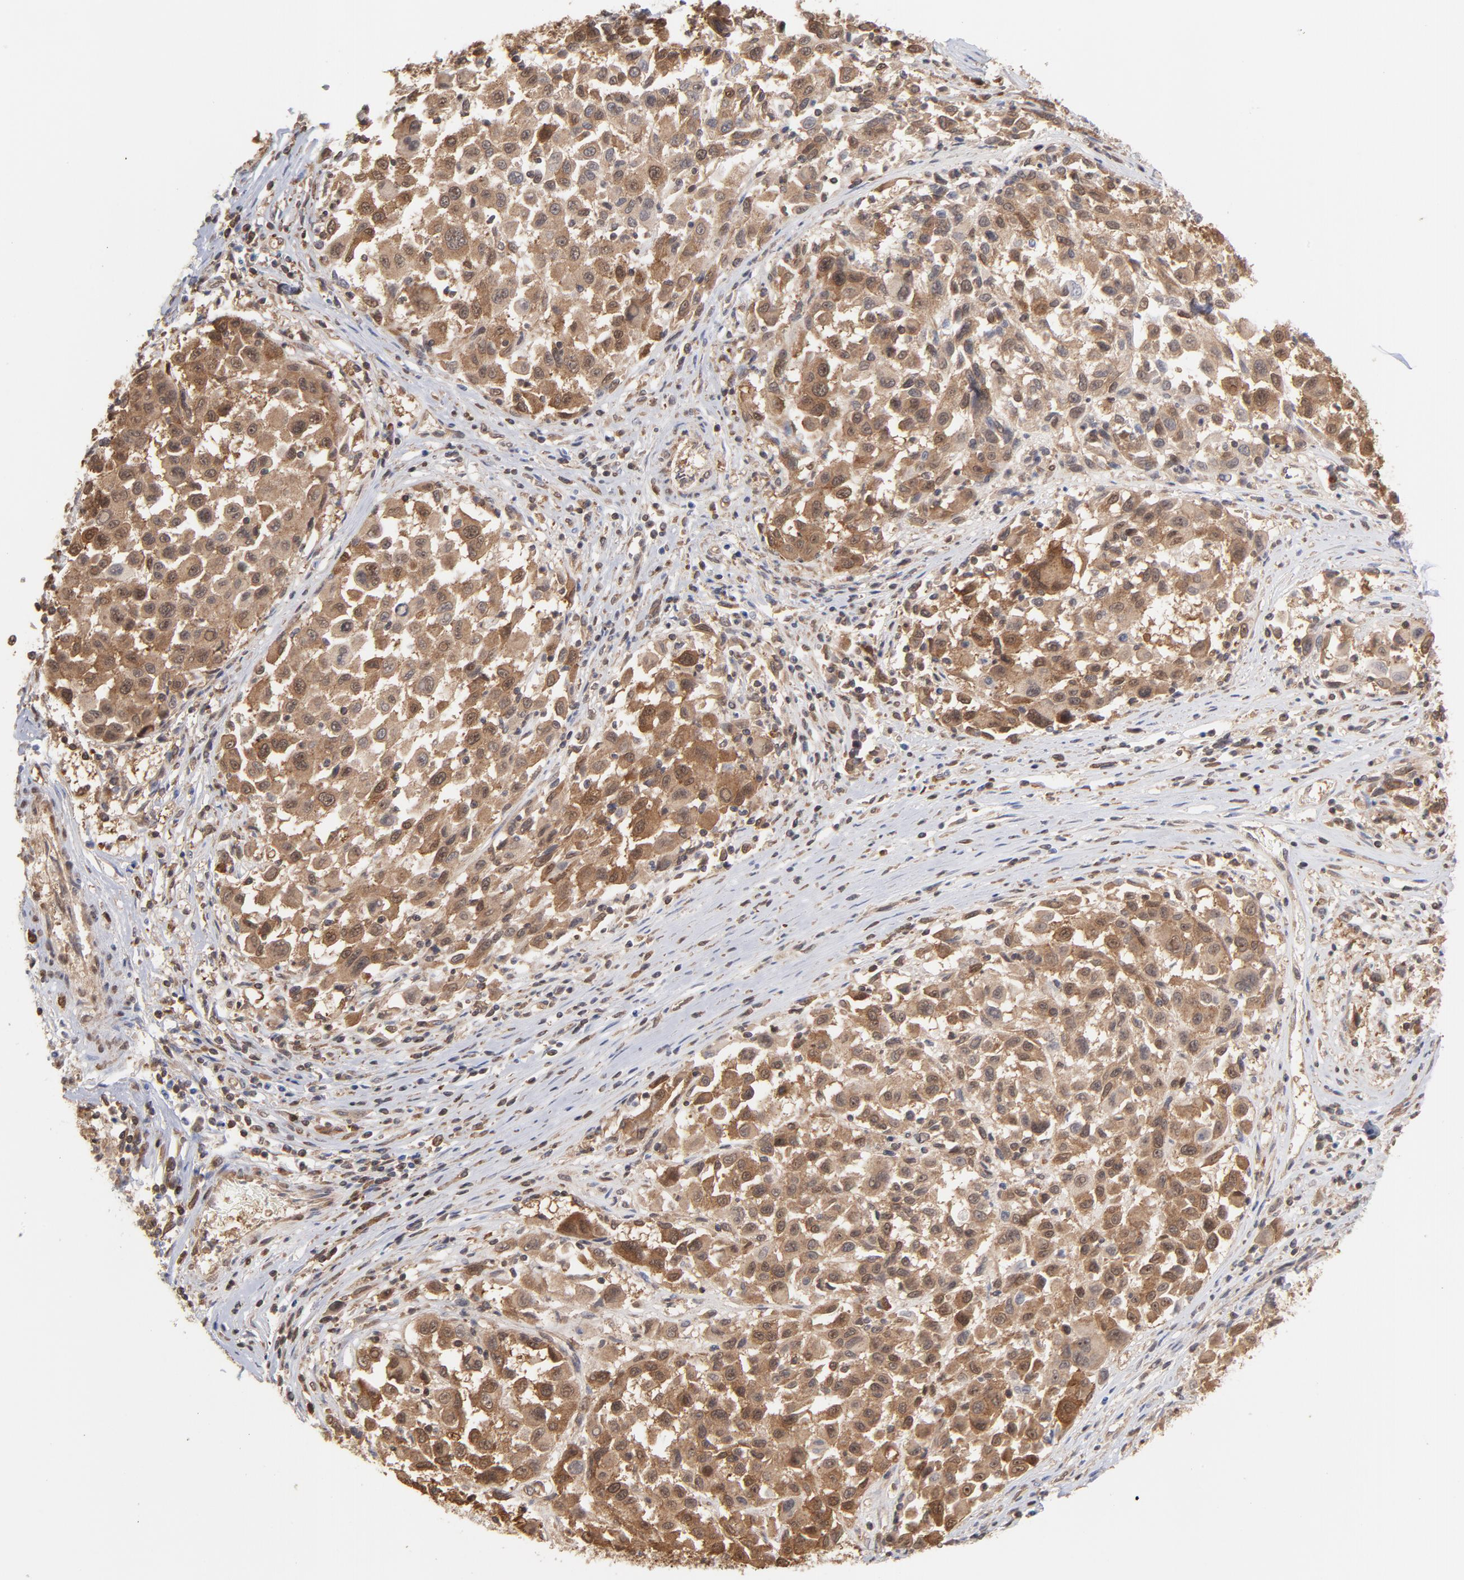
{"staining": {"intensity": "moderate", "quantity": ">75%", "location": "cytoplasmic/membranous"}, "tissue": "melanoma", "cell_type": "Tumor cells", "image_type": "cancer", "snomed": [{"axis": "morphology", "description": "Malignant melanoma, Metastatic site"}, {"axis": "topography", "description": "Lymph node"}], "caption": "Immunohistochemical staining of melanoma shows medium levels of moderate cytoplasmic/membranous staining in about >75% of tumor cells.", "gene": "MAPRE1", "patient": {"sex": "male", "age": 61}}